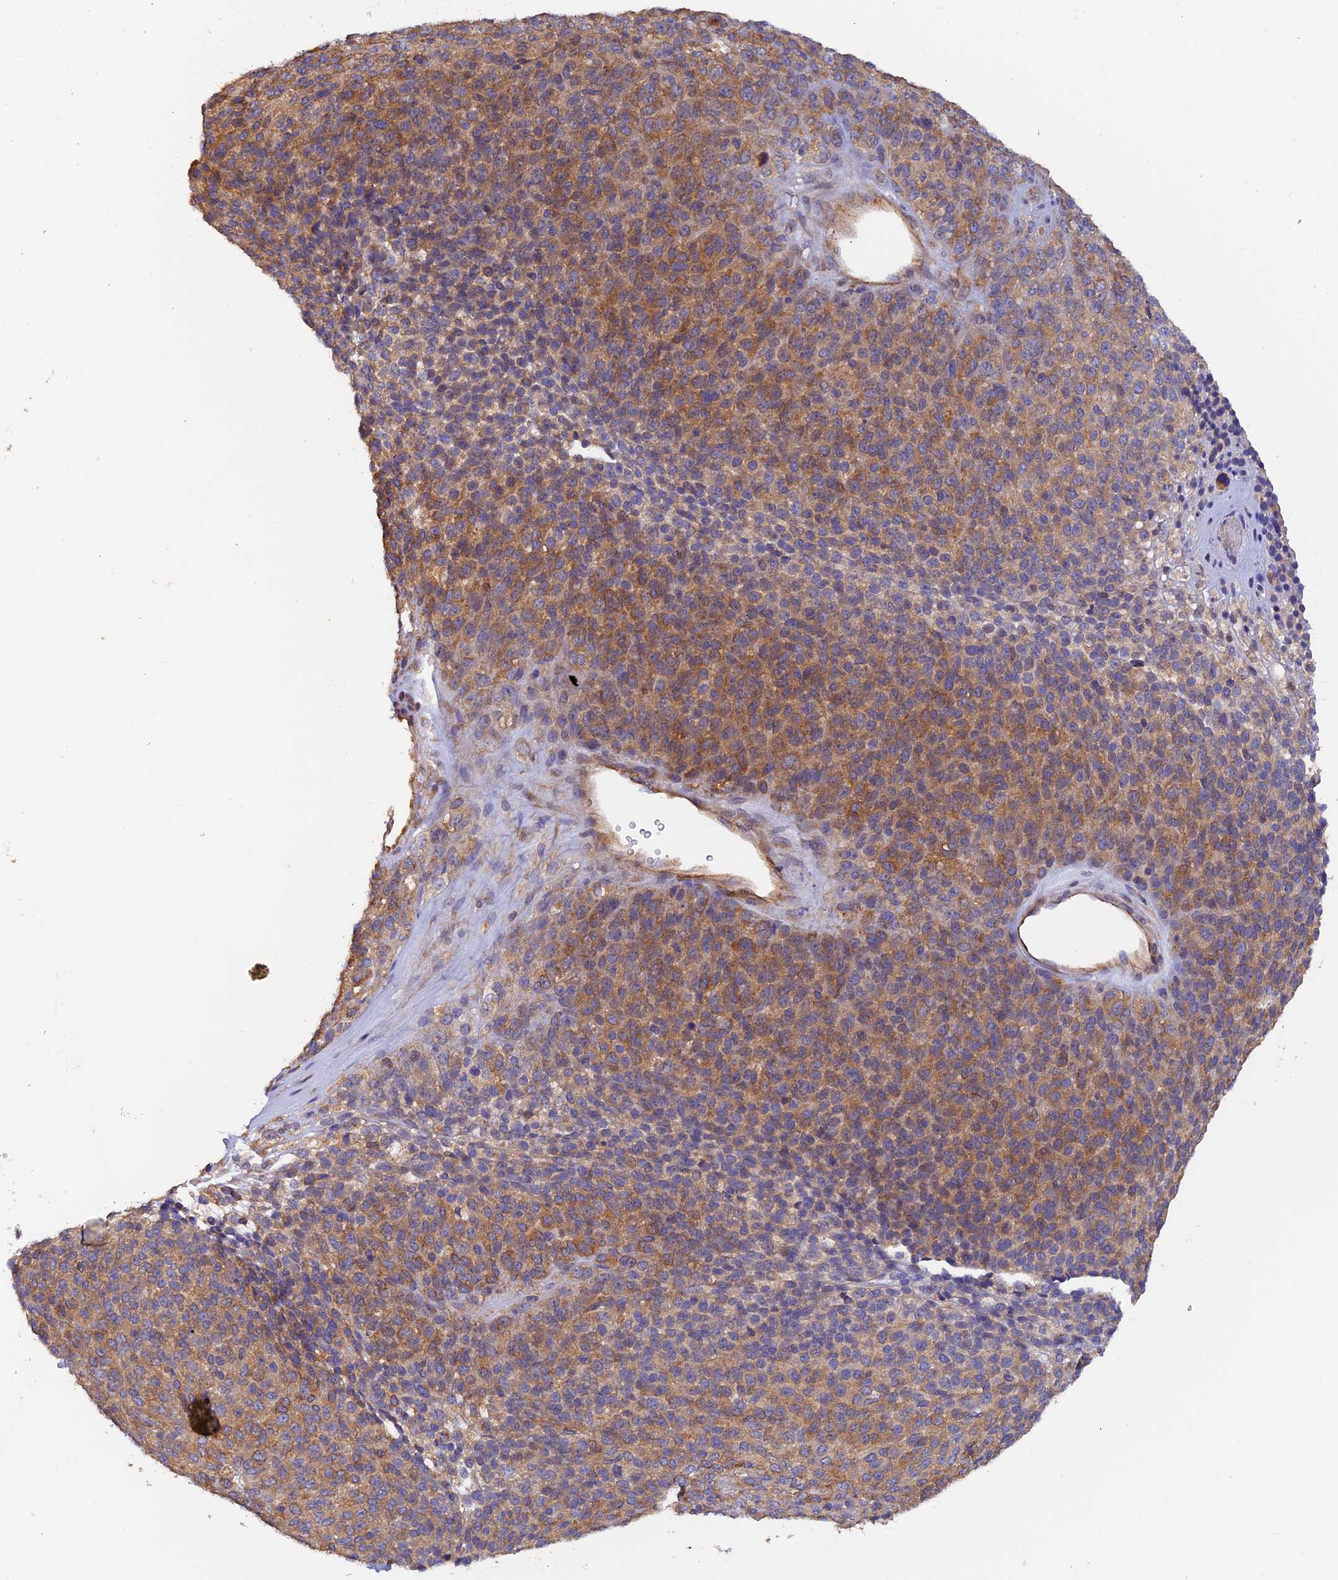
{"staining": {"intensity": "moderate", "quantity": ">75%", "location": "cytoplasmic/membranous"}, "tissue": "melanoma", "cell_type": "Tumor cells", "image_type": "cancer", "snomed": [{"axis": "morphology", "description": "Malignant melanoma, Metastatic site"}, {"axis": "topography", "description": "Brain"}], "caption": "Immunohistochemistry (IHC) of melanoma reveals medium levels of moderate cytoplasmic/membranous expression in about >75% of tumor cells.", "gene": "MYO9A", "patient": {"sex": "female", "age": 56}}